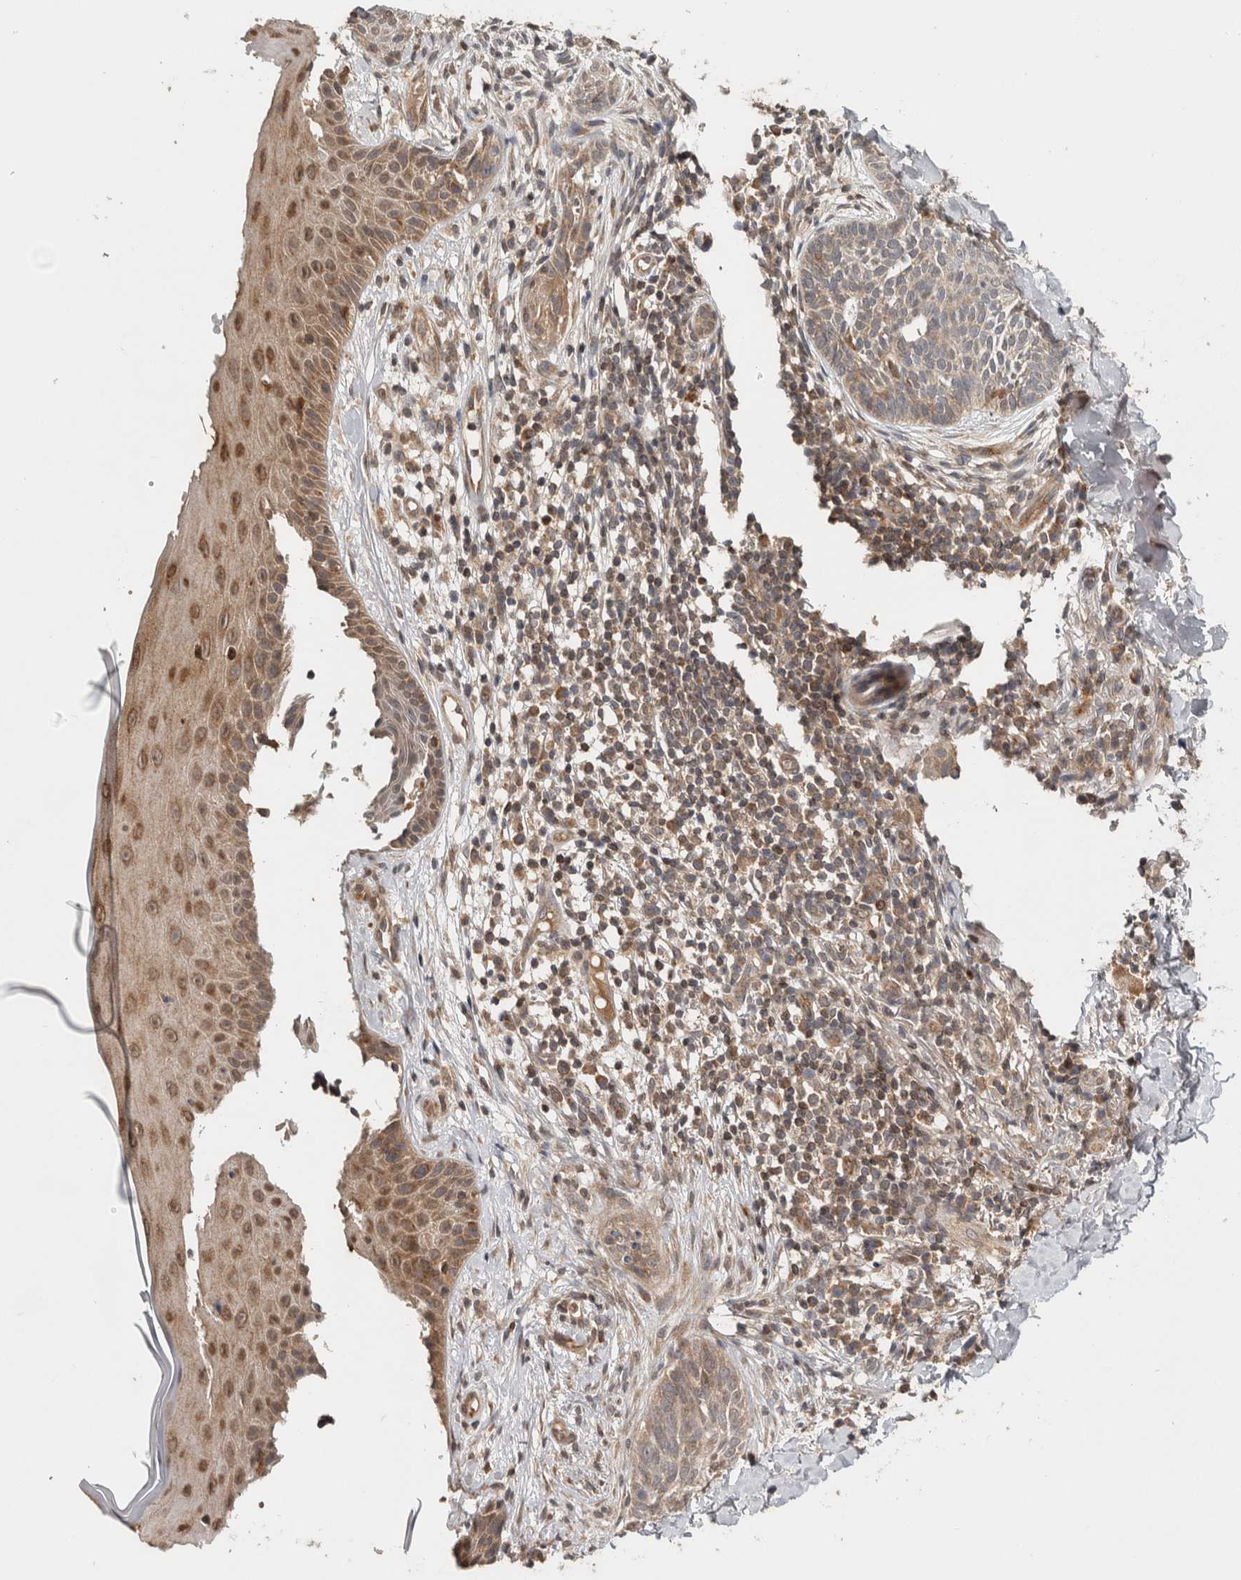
{"staining": {"intensity": "weak", "quantity": "<25%", "location": "cytoplasmic/membranous"}, "tissue": "skin cancer", "cell_type": "Tumor cells", "image_type": "cancer", "snomed": [{"axis": "morphology", "description": "Normal tissue, NOS"}, {"axis": "morphology", "description": "Basal cell carcinoma"}, {"axis": "topography", "description": "Skin"}], "caption": "IHC of human skin cancer reveals no positivity in tumor cells.", "gene": "HMOX2", "patient": {"sex": "male", "age": 67}}